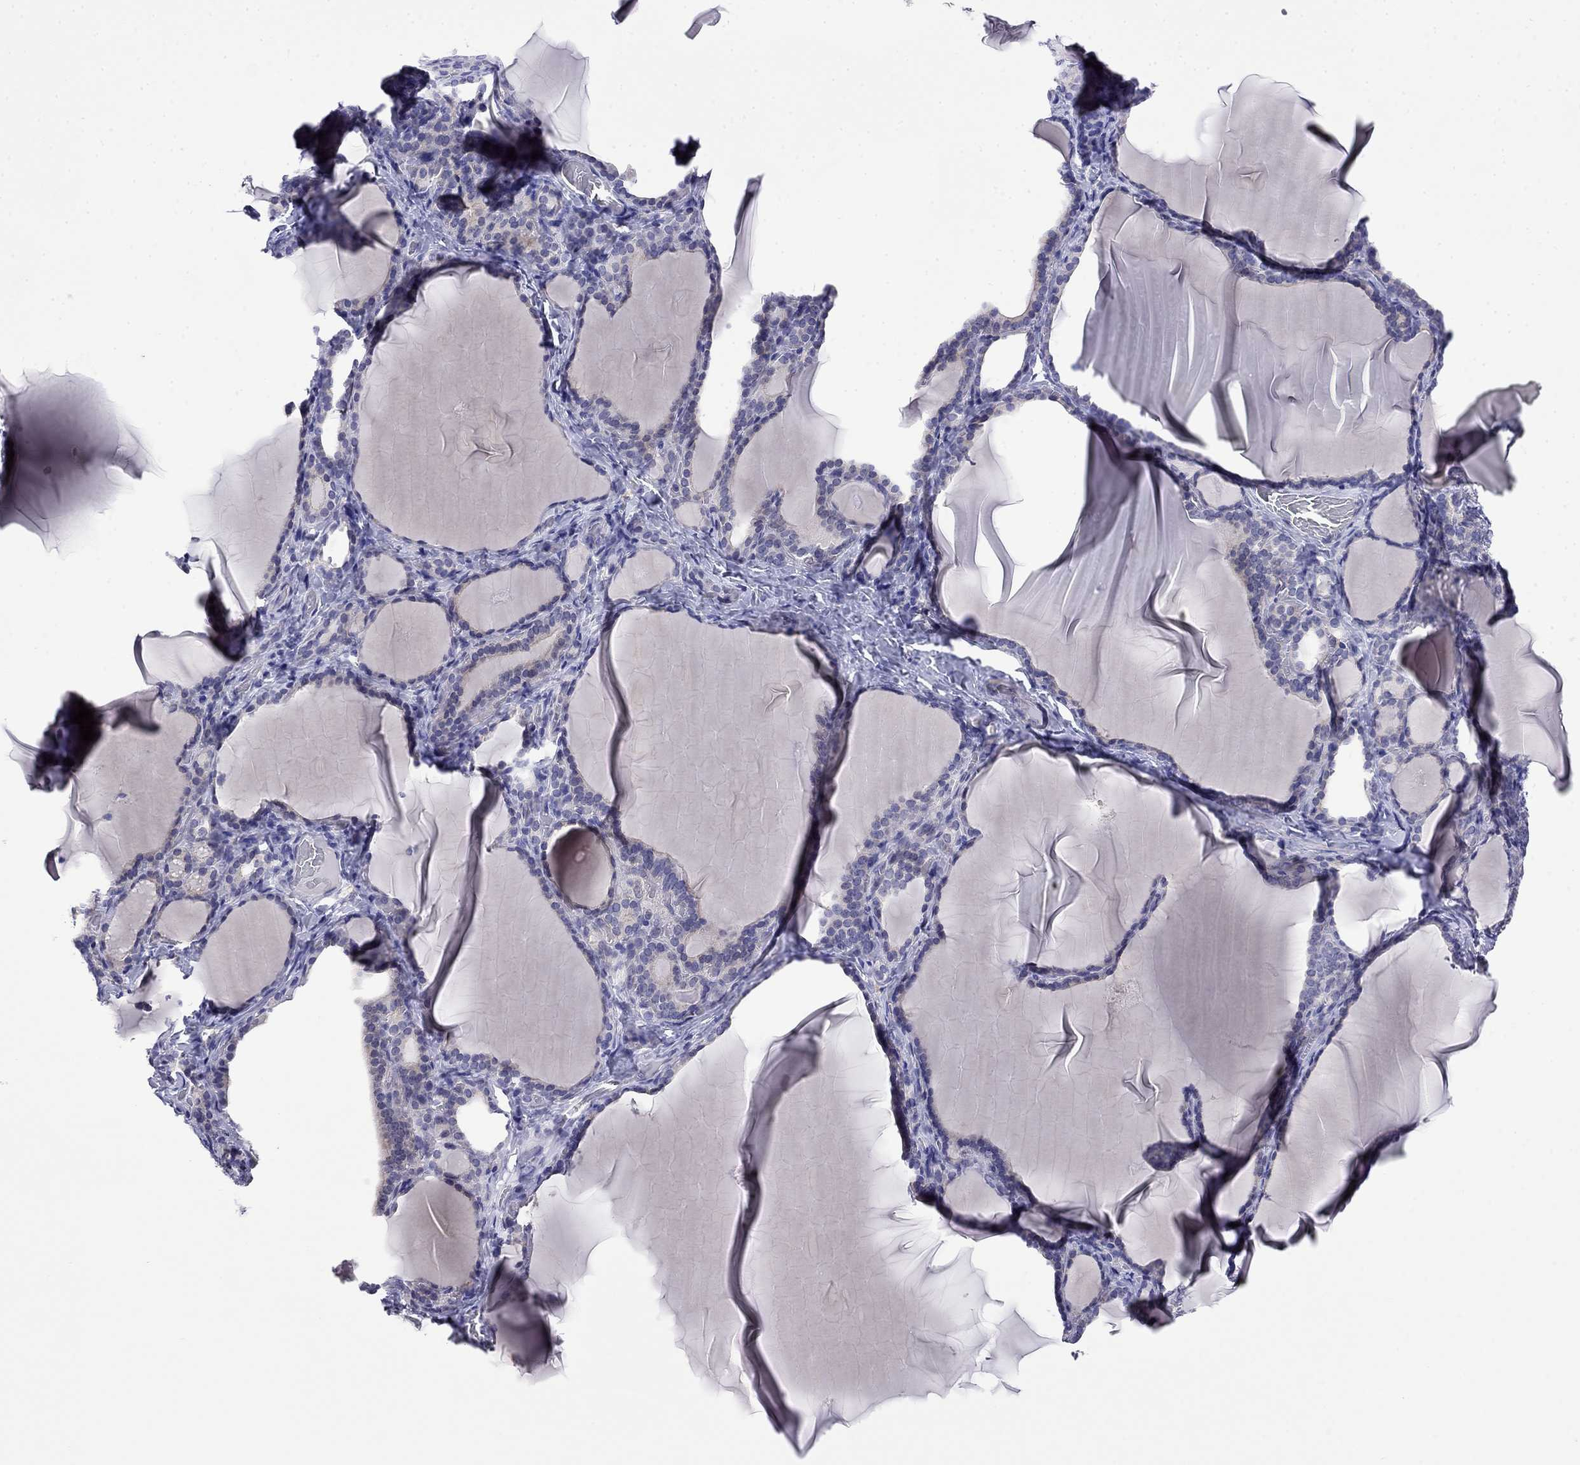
{"staining": {"intensity": "negative", "quantity": "none", "location": "none"}, "tissue": "thyroid gland", "cell_type": "Glandular cells", "image_type": "normal", "snomed": [{"axis": "morphology", "description": "Normal tissue, NOS"}, {"axis": "morphology", "description": "Hyperplasia, NOS"}, {"axis": "topography", "description": "Thyroid gland"}], "caption": "The IHC micrograph has no significant expression in glandular cells of thyroid gland.", "gene": "PRR18", "patient": {"sex": "female", "age": 27}}